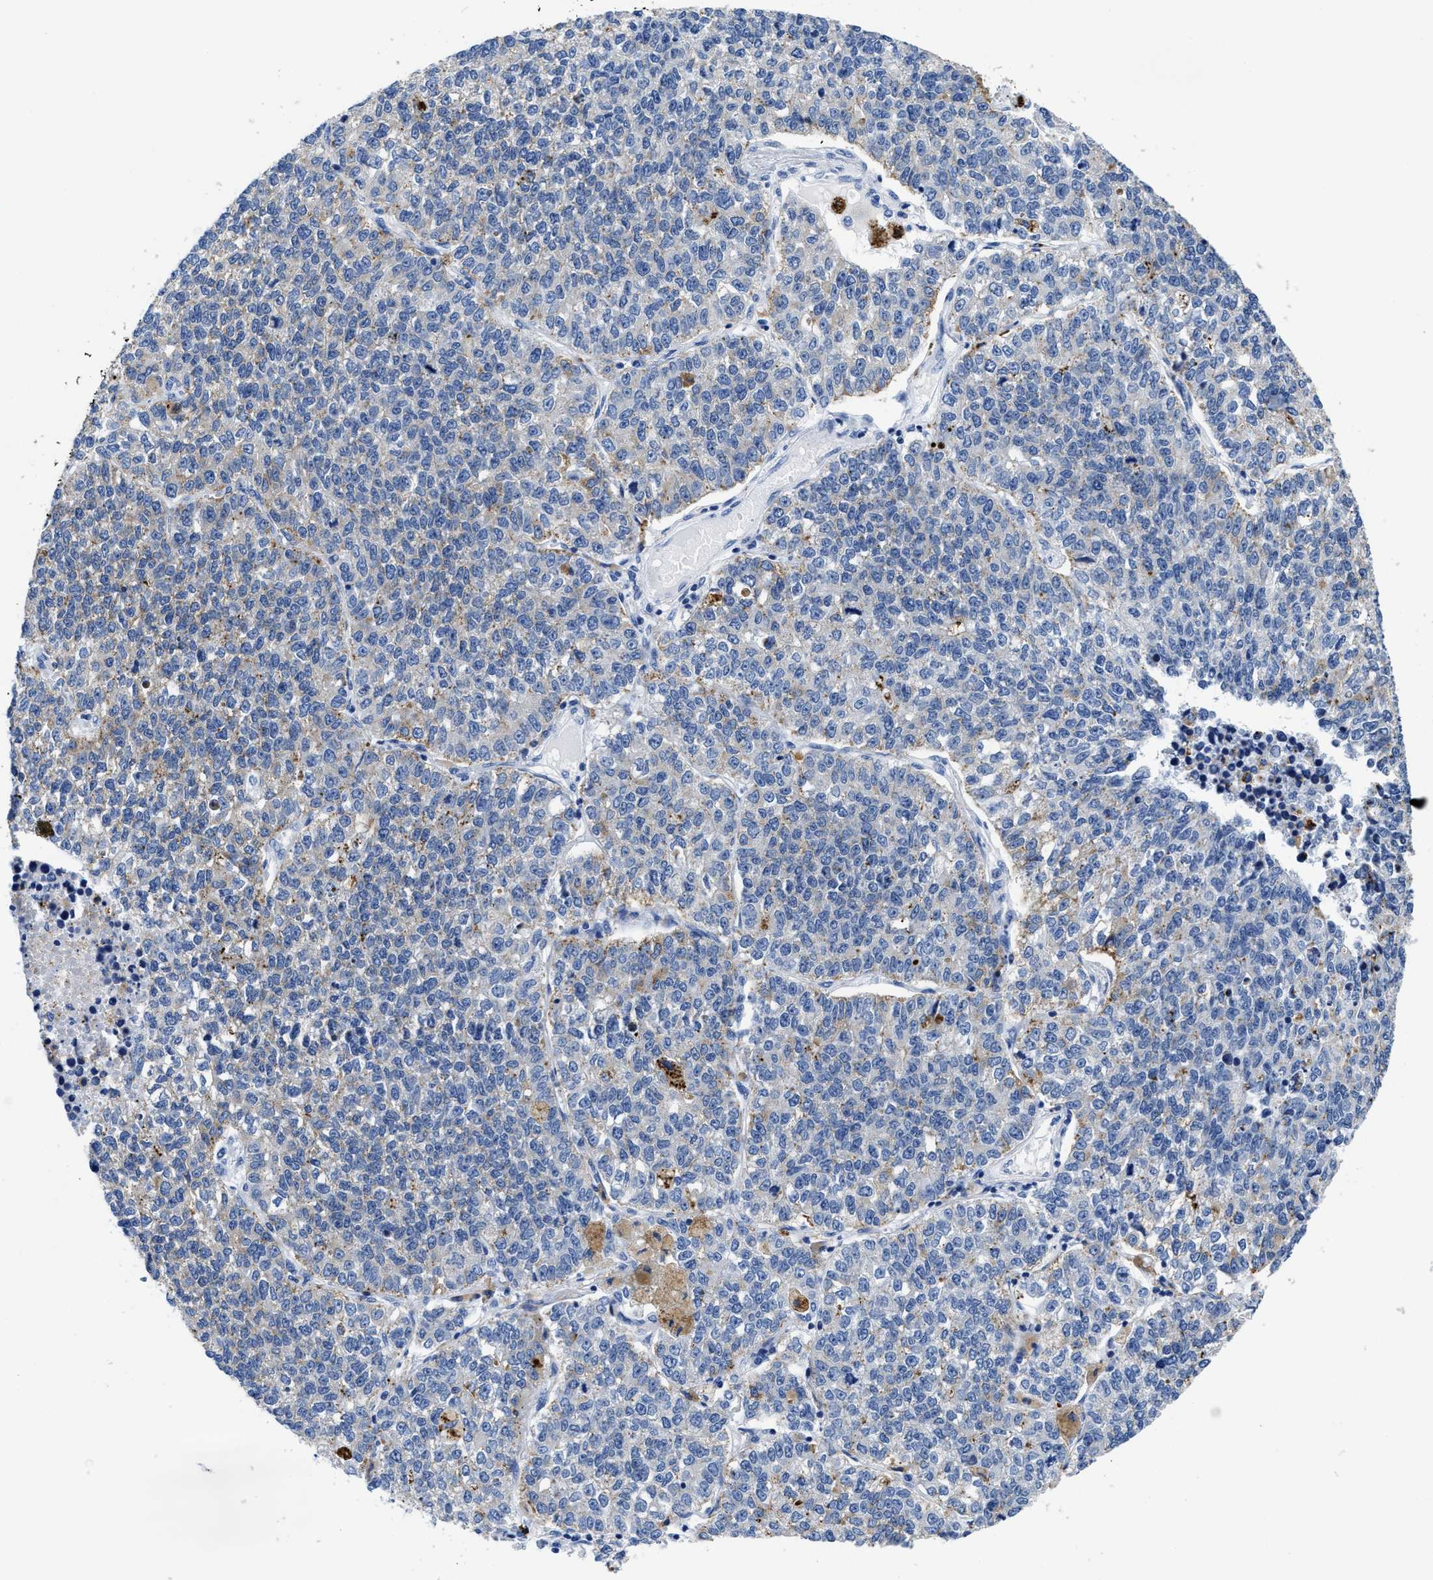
{"staining": {"intensity": "weak", "quantity": "<25%", "location": "cytoplasmic/membranous"}, "tissue": "lung cancer", "cell_type": "Tumor cells", "image_type": "cancer", "snomed": [{"axis": "morphology", "description": "Adenocarcinoma, NOS"}, {"axis": "topography", "description": "Lung"}], "caption": "Micrograph shows no protein expression in tumor cells of lung cancer (adenocarcinoma) tissue.", "gene": "TBRG4", "patient": {"sex": "male", "age": 49}}